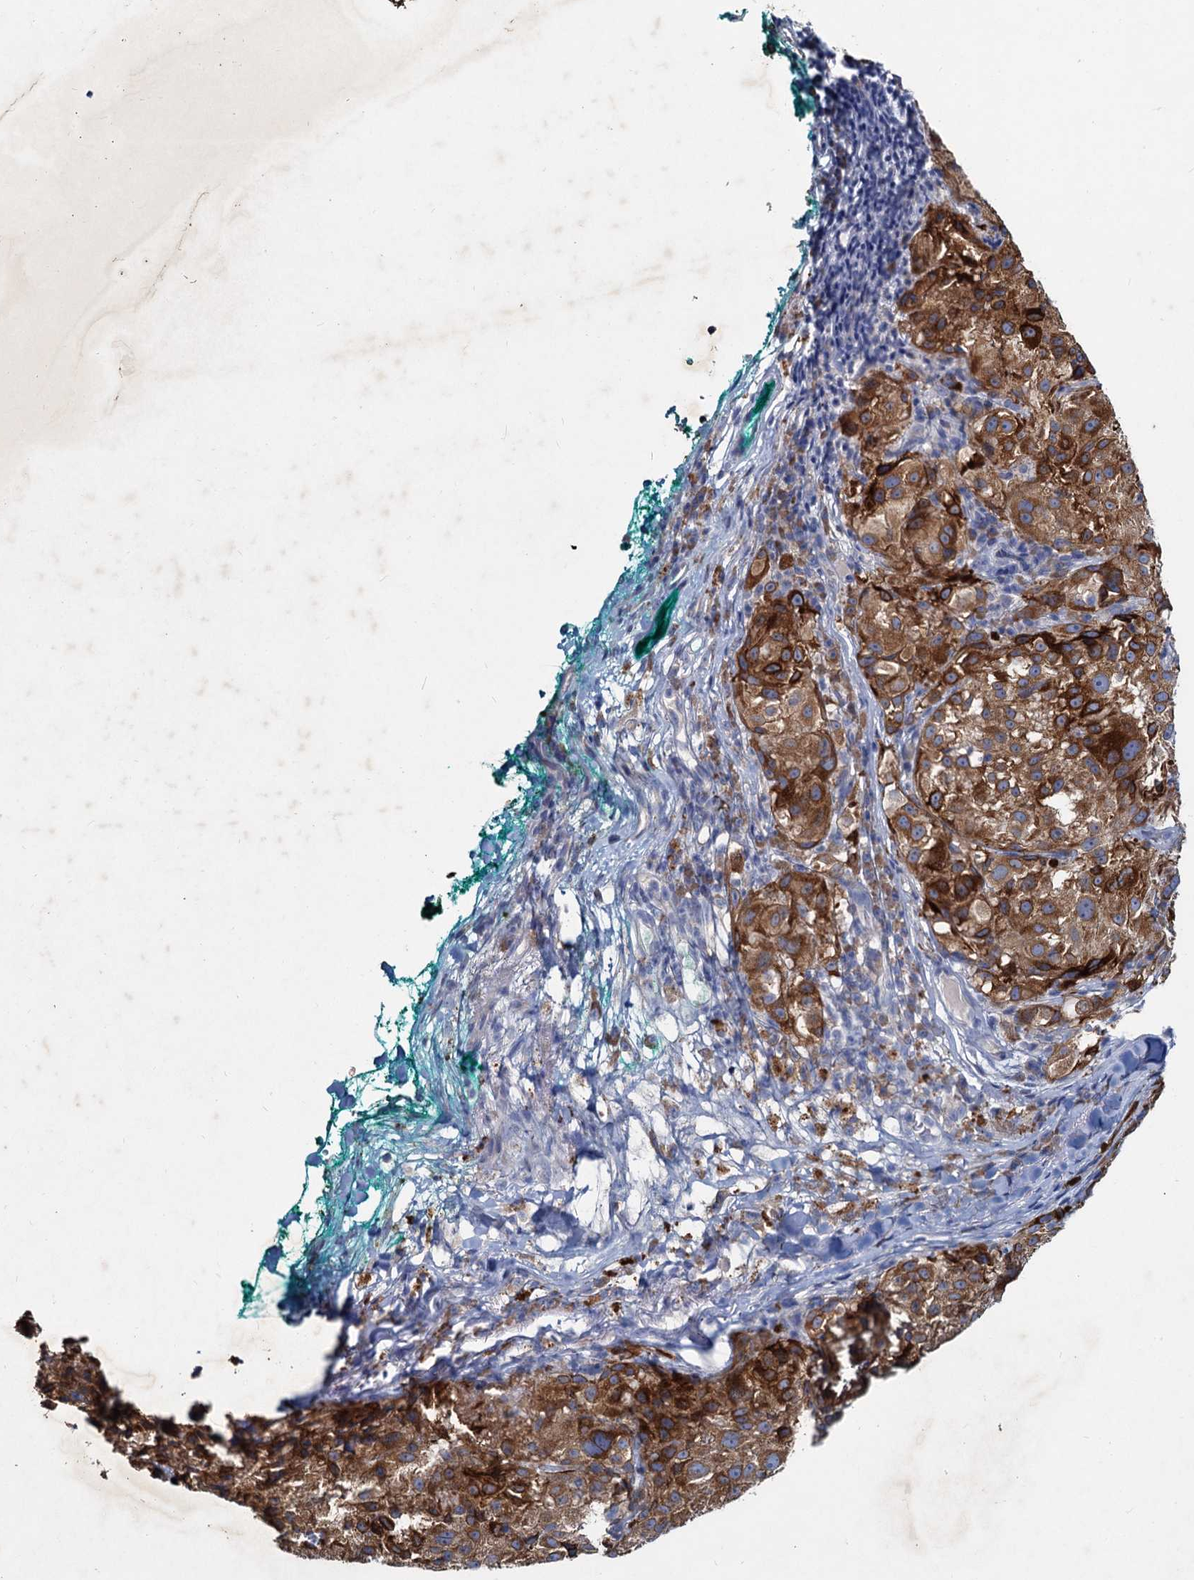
{"staining": {"intensity": "strong", "quantity": ">75%", "location": "cytoplasmic/membranous"}, "tissue": "melanoma", "cell_type": "Tumor cells", "image_type": "cancer", "snomed": [{"axis": "morphology", "description": "Necrosis, NOS"}, {"axis": "morphology", "description": "Malignant melanoma, NOS"}, {"axis": "topography", "description": "Skin"}], "caption": "Tumor cells exhibit strong cytoplasmic/membranous positivity in about >75% of cells in malignant melanoma.", "gene": "TMX2", "patient": {"sex": "female", "age": 87}}